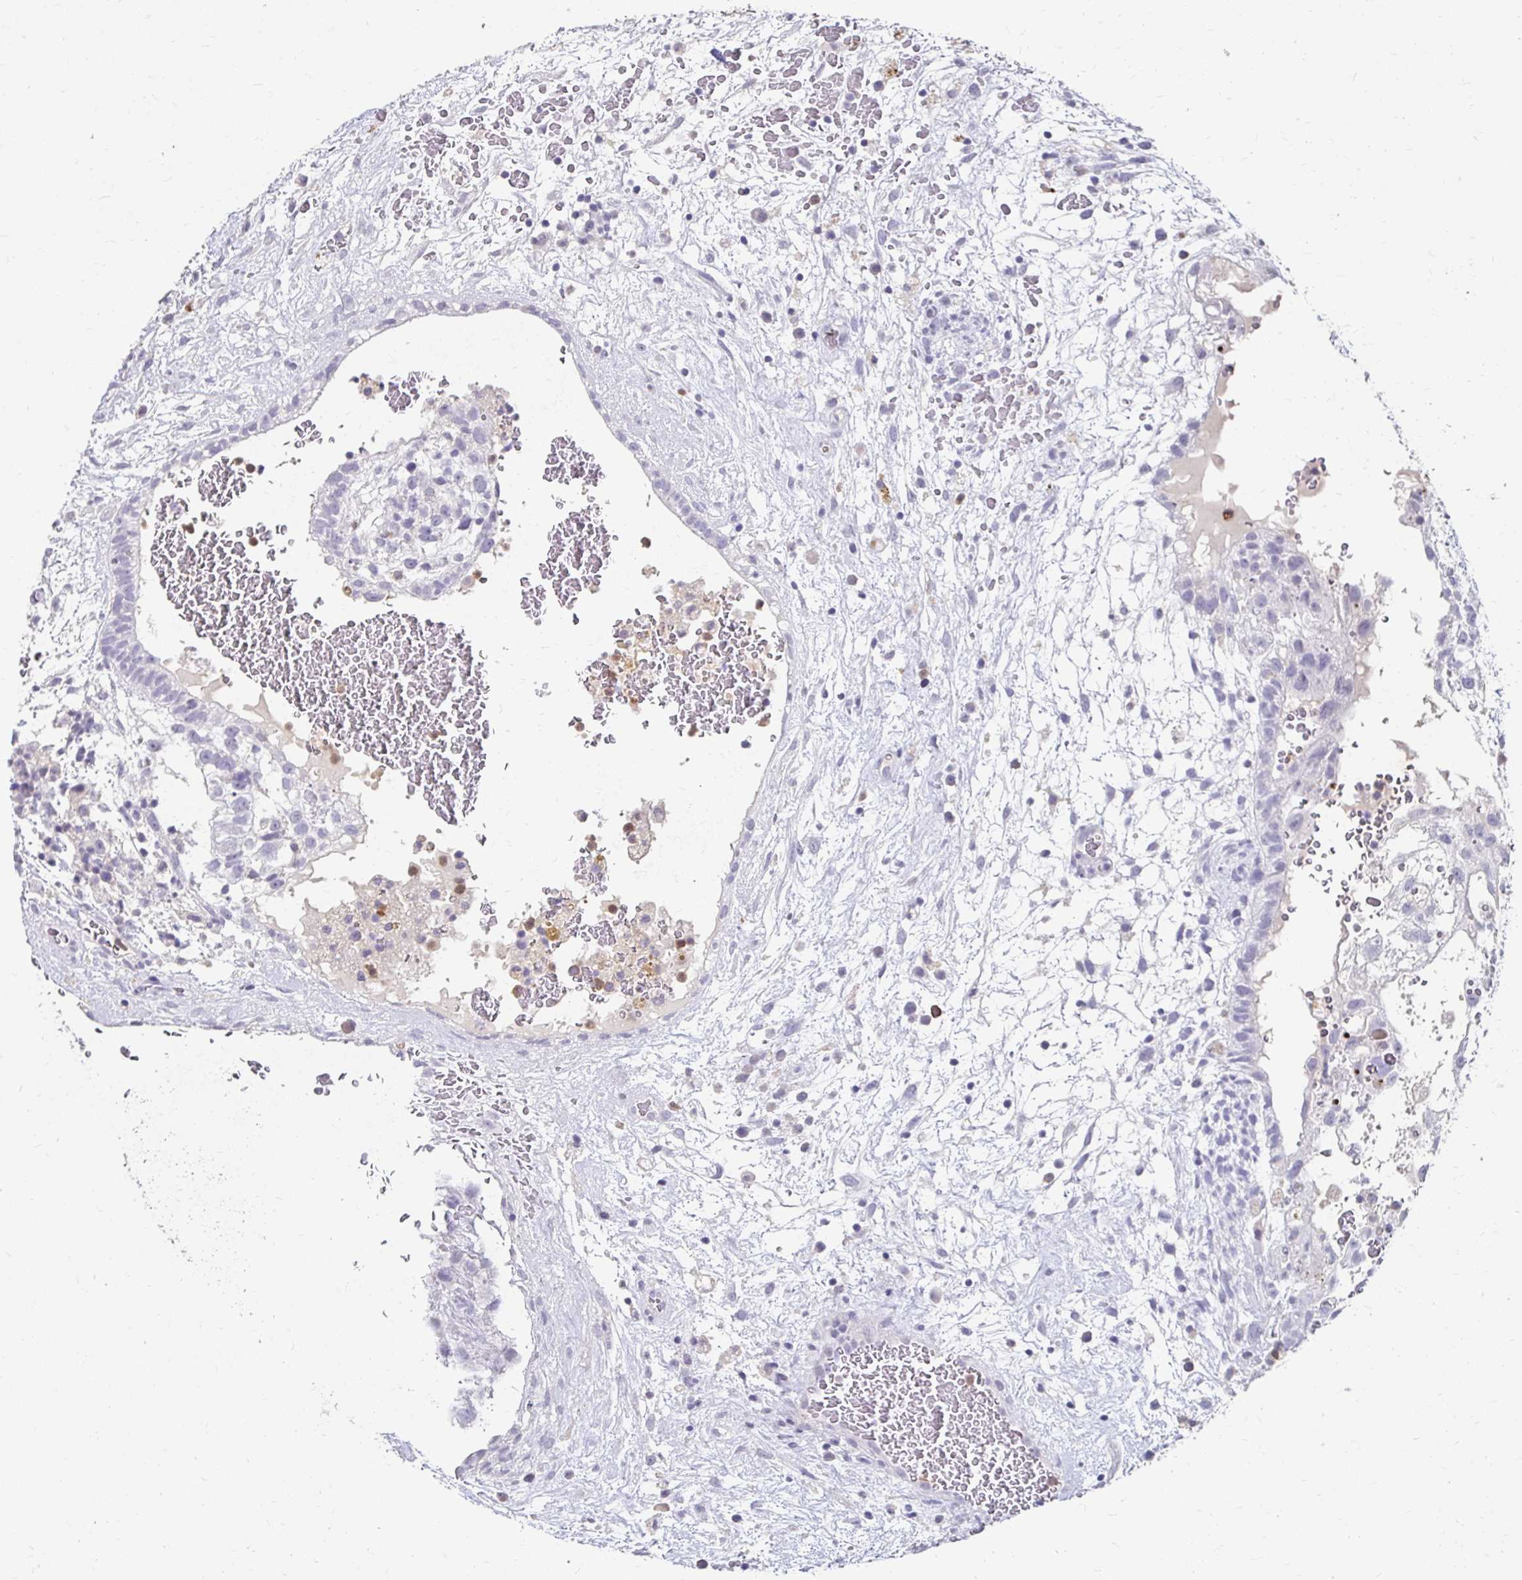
{"staining": {"intensity": "negative", "quantity": "none", "location": "none"}, "tissue": "testis cancer", "cell_type": "Tumor cells", "image_type": "cancer", "snomed": [{"axis": "morphology", "description": "Normal tissue, NOS"}, {"axis": "morphology", "description": "Carcinoma, Embryonal, NOS"}, {"axis": "topography", "description": "Testis"}], "caption": "Tumor cells show no significant expression in testis cancer (embryonal carcinoma). (DAB (3,3'-diaminobenzidine) immunohistochemistry (IHC) with hematoxylin counter stain).", "gene": "GK2", "patient": {"sex": "male", "age": 32}}